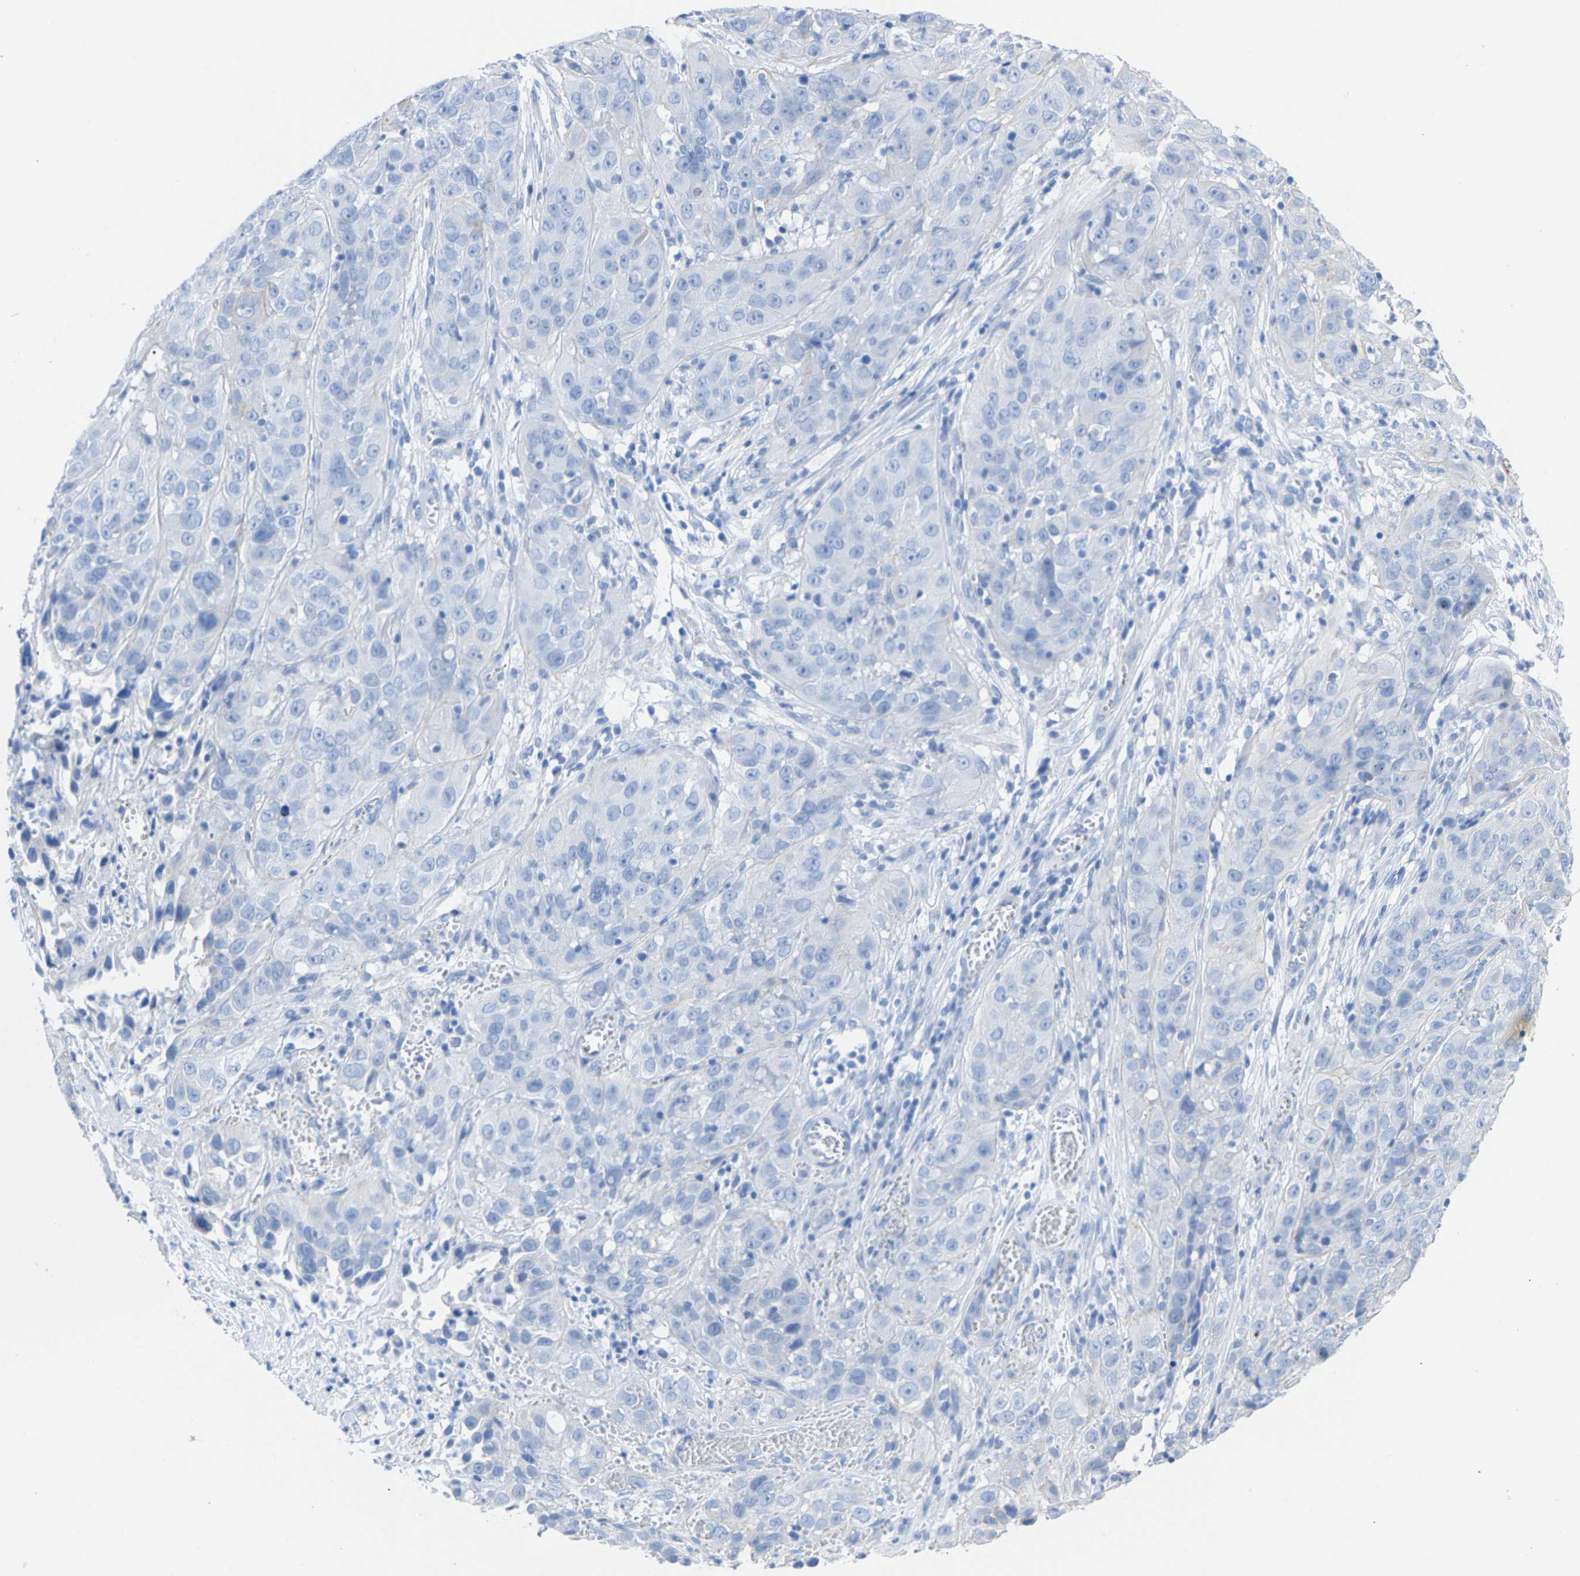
{"staining": {"intensity": "negative", "quantity": "none", "location": "none"}, "tissue": "cervical cancer", "cell_type": "Tumor cells", "image_type": "cancer", "snomed": [{"axis": "morphology", "description": "Squamous cell carcinoma, NOS"}, {"axis": "topography", "description": "Cervix"}], "caption": "There is no significant staining in tumor cells of cervical squamous cell carcinoma. Nuclei are stained in blue.", "gene": "CPA1", "patient": {"sex": "female", "age": 32}}